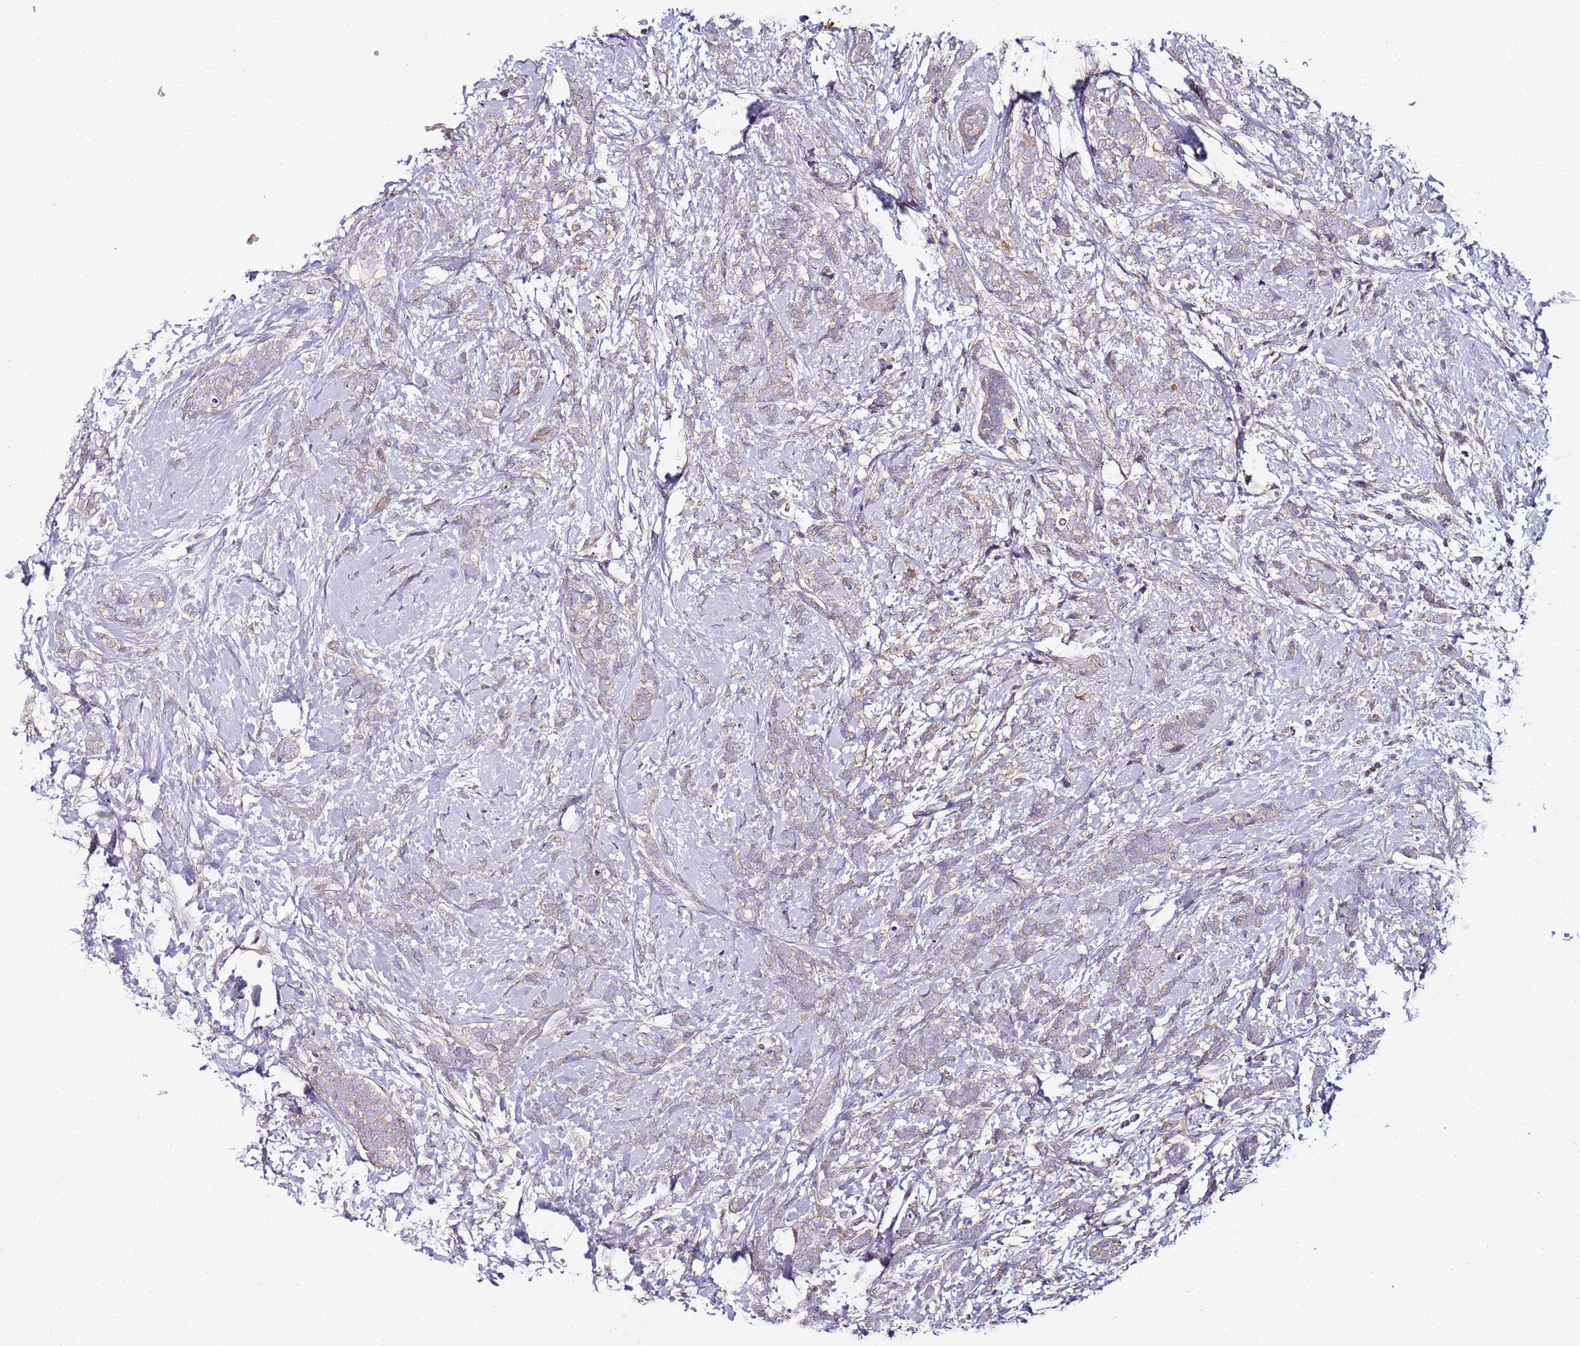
{"staining": {"intensity": "weak", "quantity": "<25%", "location": "cytoplasmic/membranous"}, "tissue": "breast cancer", "cell_type": "Tumor cells", "image_type": "cancer", "snomed": [{"axis": "morphology", "description": "Lobular carcinoma"}, {"axis": "topography", "description": "Breast"}], "caption": "Lobular carcinoma (breast) was stained to show a protein in brown. There is no significant staining in tumor cells.", "gene": "KRTAP21-3", "patient": {"sex": "female", "age": 58}}